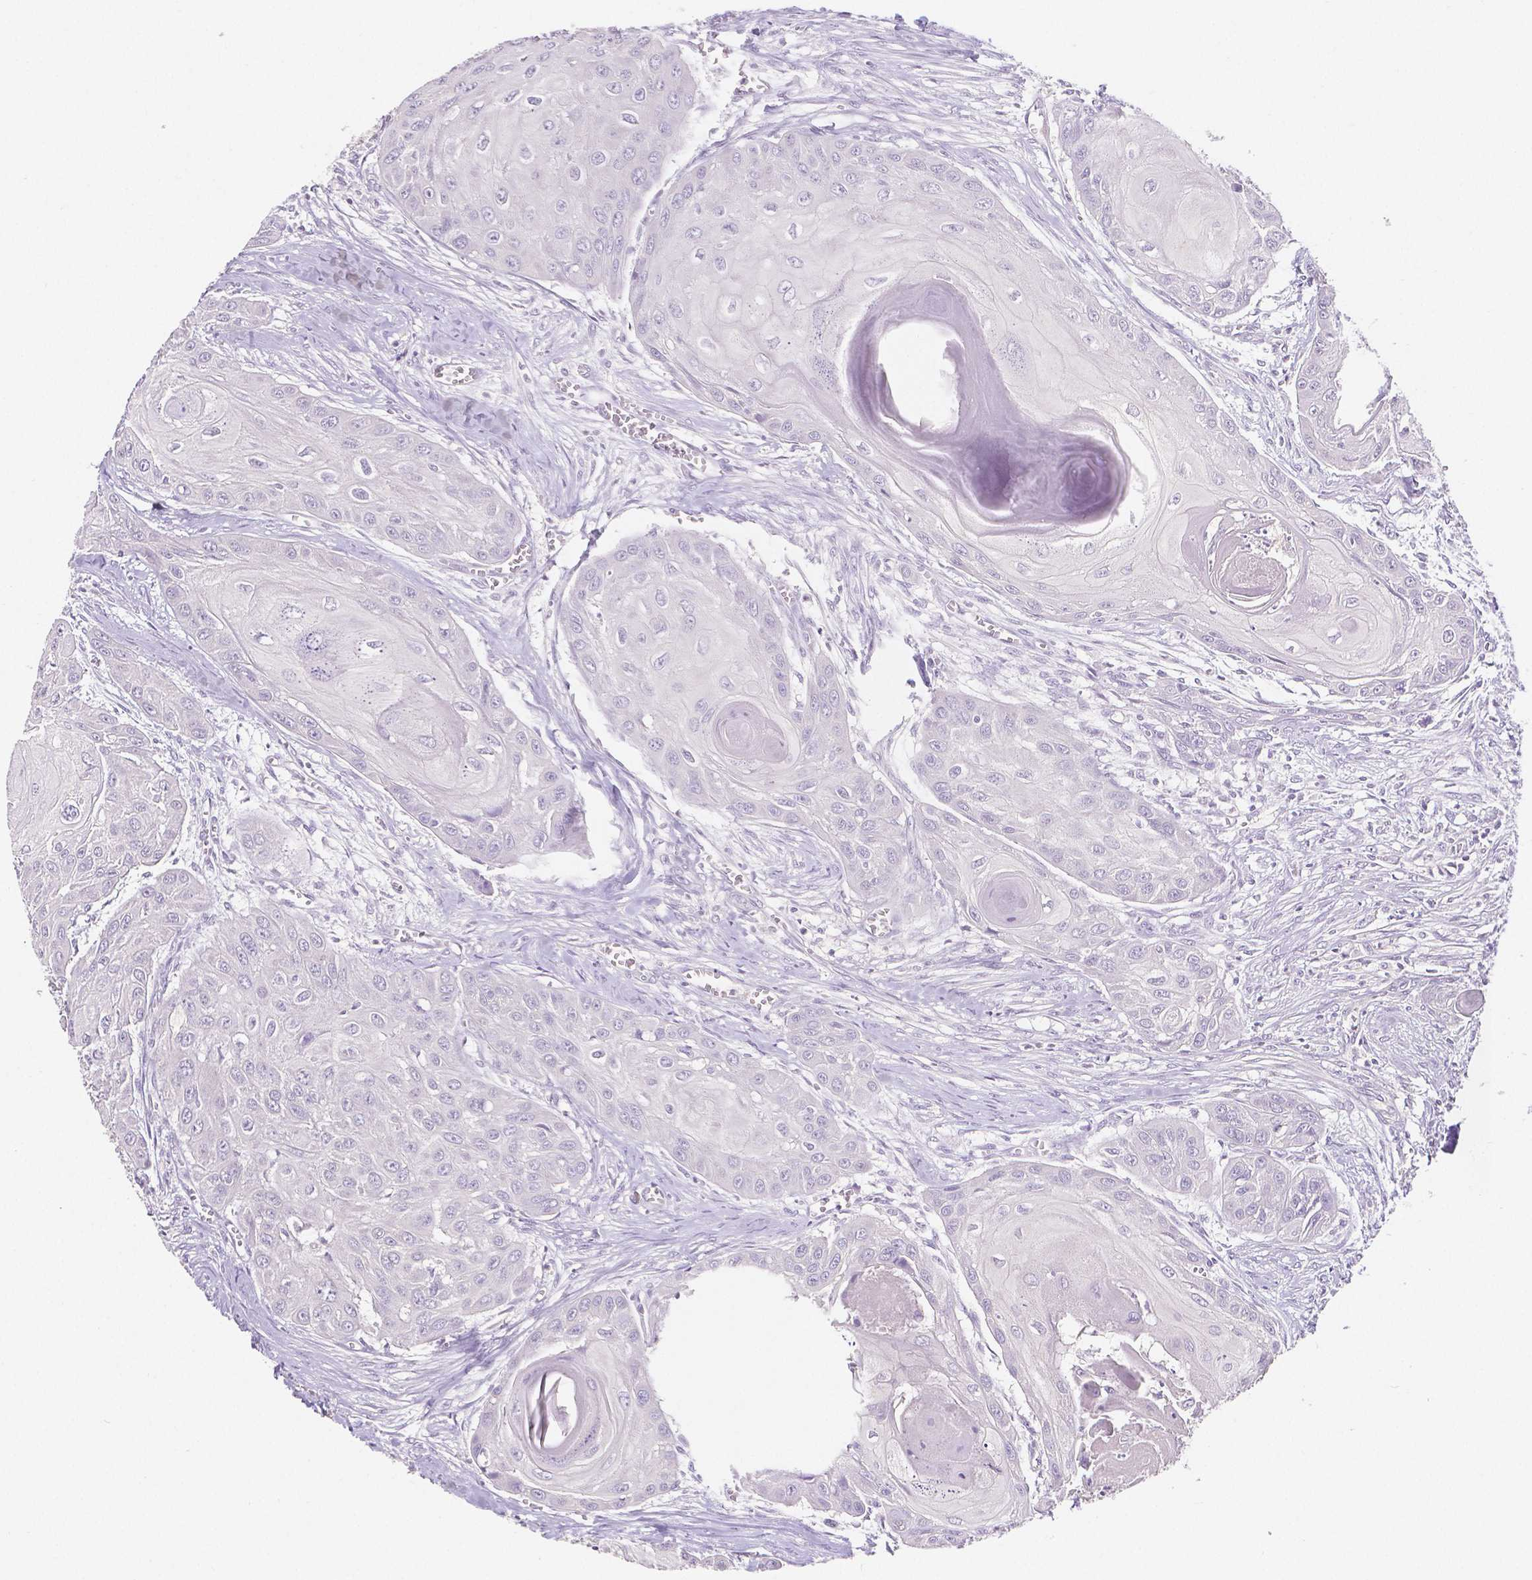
{"staining": {"intensity": "negative", "quantity": "none", "location": "none"}, "tissue": "head and neck cancer", "cell_type": "Tumor cells", "image_type": "cancer", "snomed": [{"axis": "morphology", "description": "Squamous cell carcinoma, NOS"}, {"axis": "topography", "description": "Oral tissue"}, {"axis": "topography", "description": "Head-Neck"}], "caption": "A micrograph of human head and neck cancer is negative for staining in tumor cells.", "gene": "ELAVL2", "patient": {"sex": "male", "age": 71}}